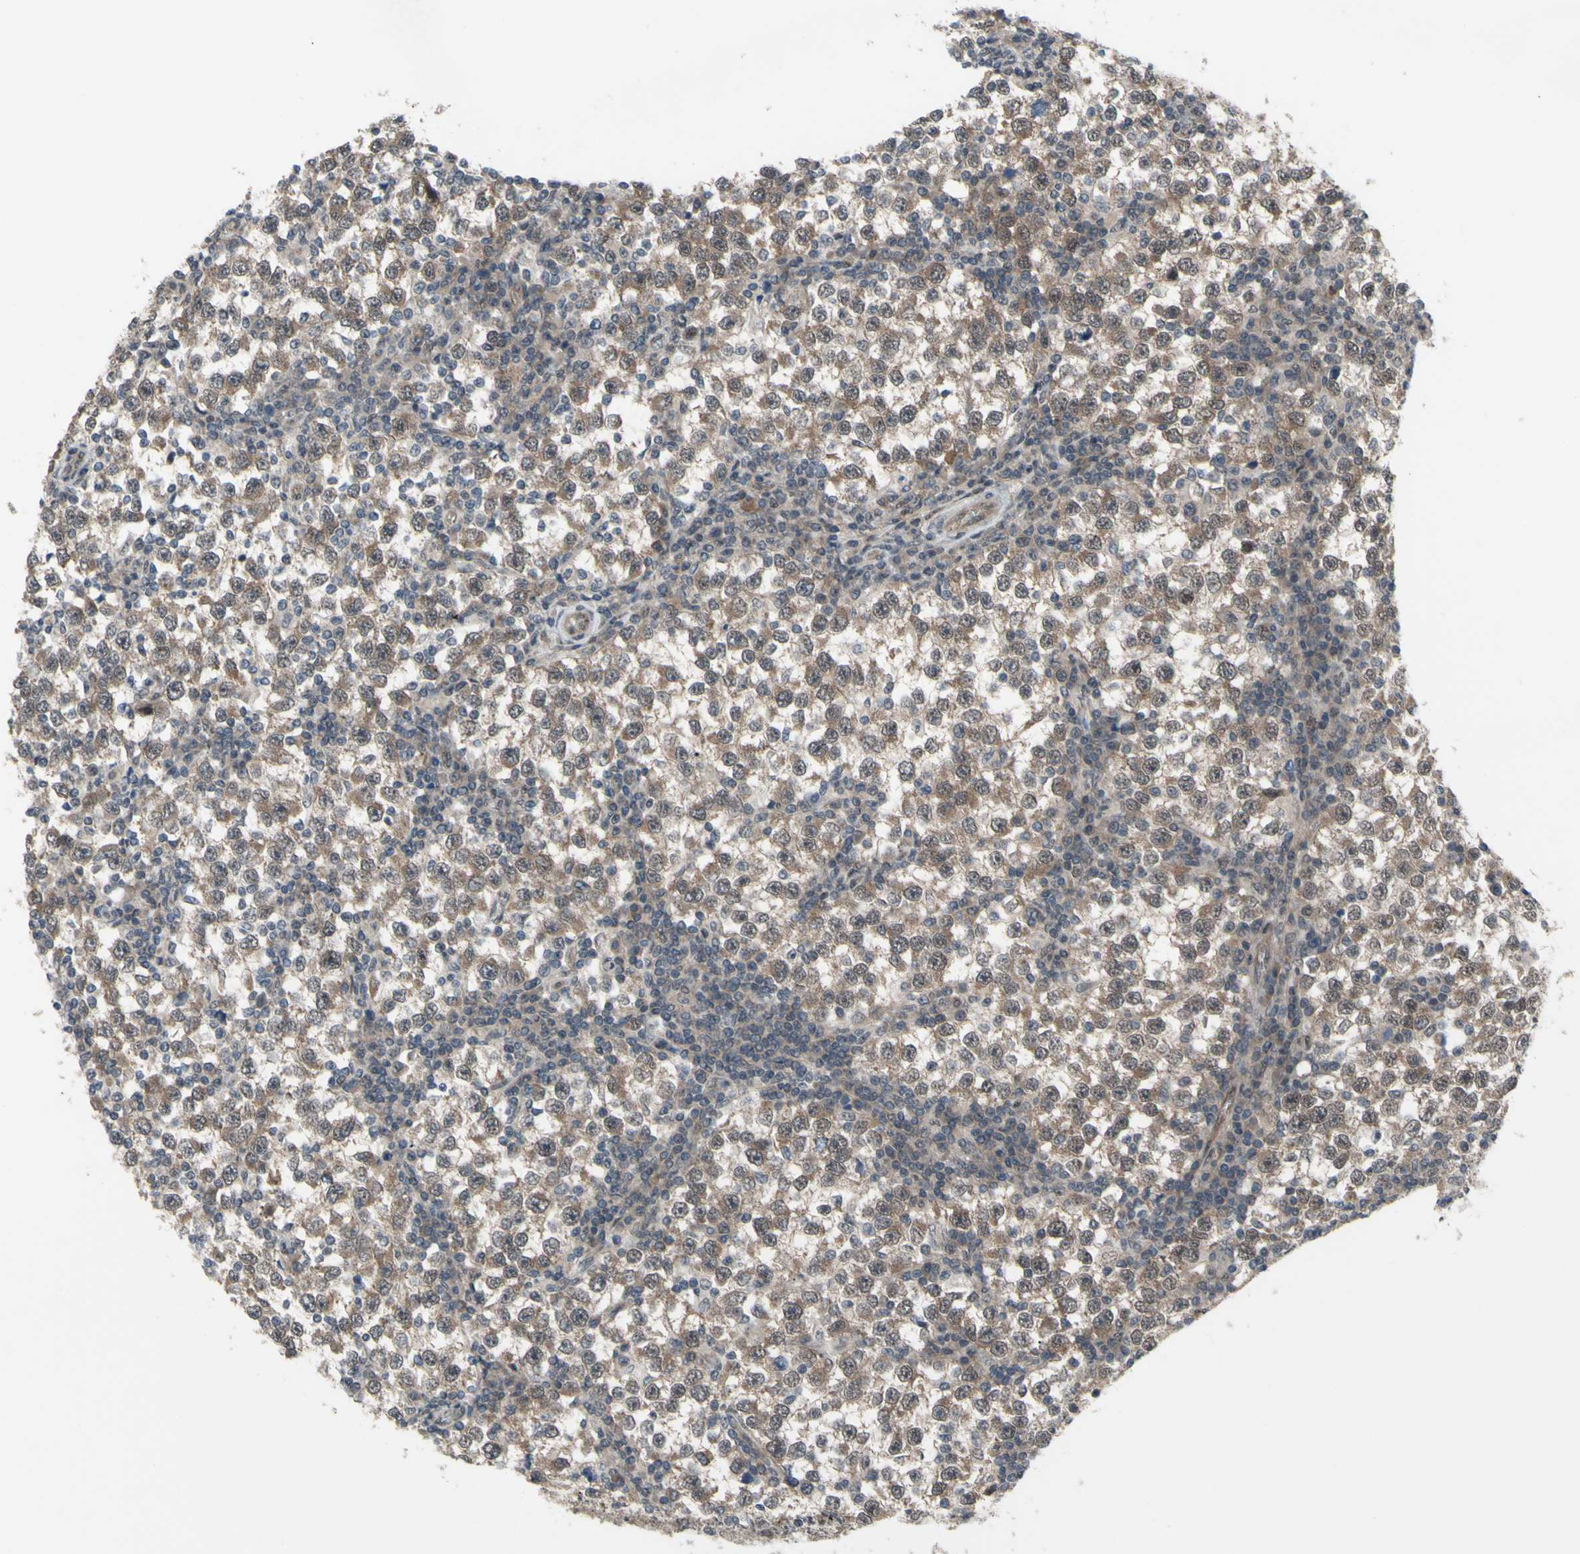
{"staining": {"intensity": "weak", "quantity": ">75%", "location": "cytoplasmic/membranous,nuclear"}, "tissue": "testis cancer", "cell_type": "Tumor cells", "image_type": "cancer", "snomed": [{"axis": "morphology", "description": "Seminoma, NOS"}, {"axis": "topography", "description": "Testis"}], "caption": "Testis cancer (seminoma) stained with DAB immunohistochemistry displays low levels of weak cytoplasmic/membranous and nuclear expression in approximately >75% of tumor cells.", "gene": "TRDMT1", "patient": {"sex": "male", "age": 65}}